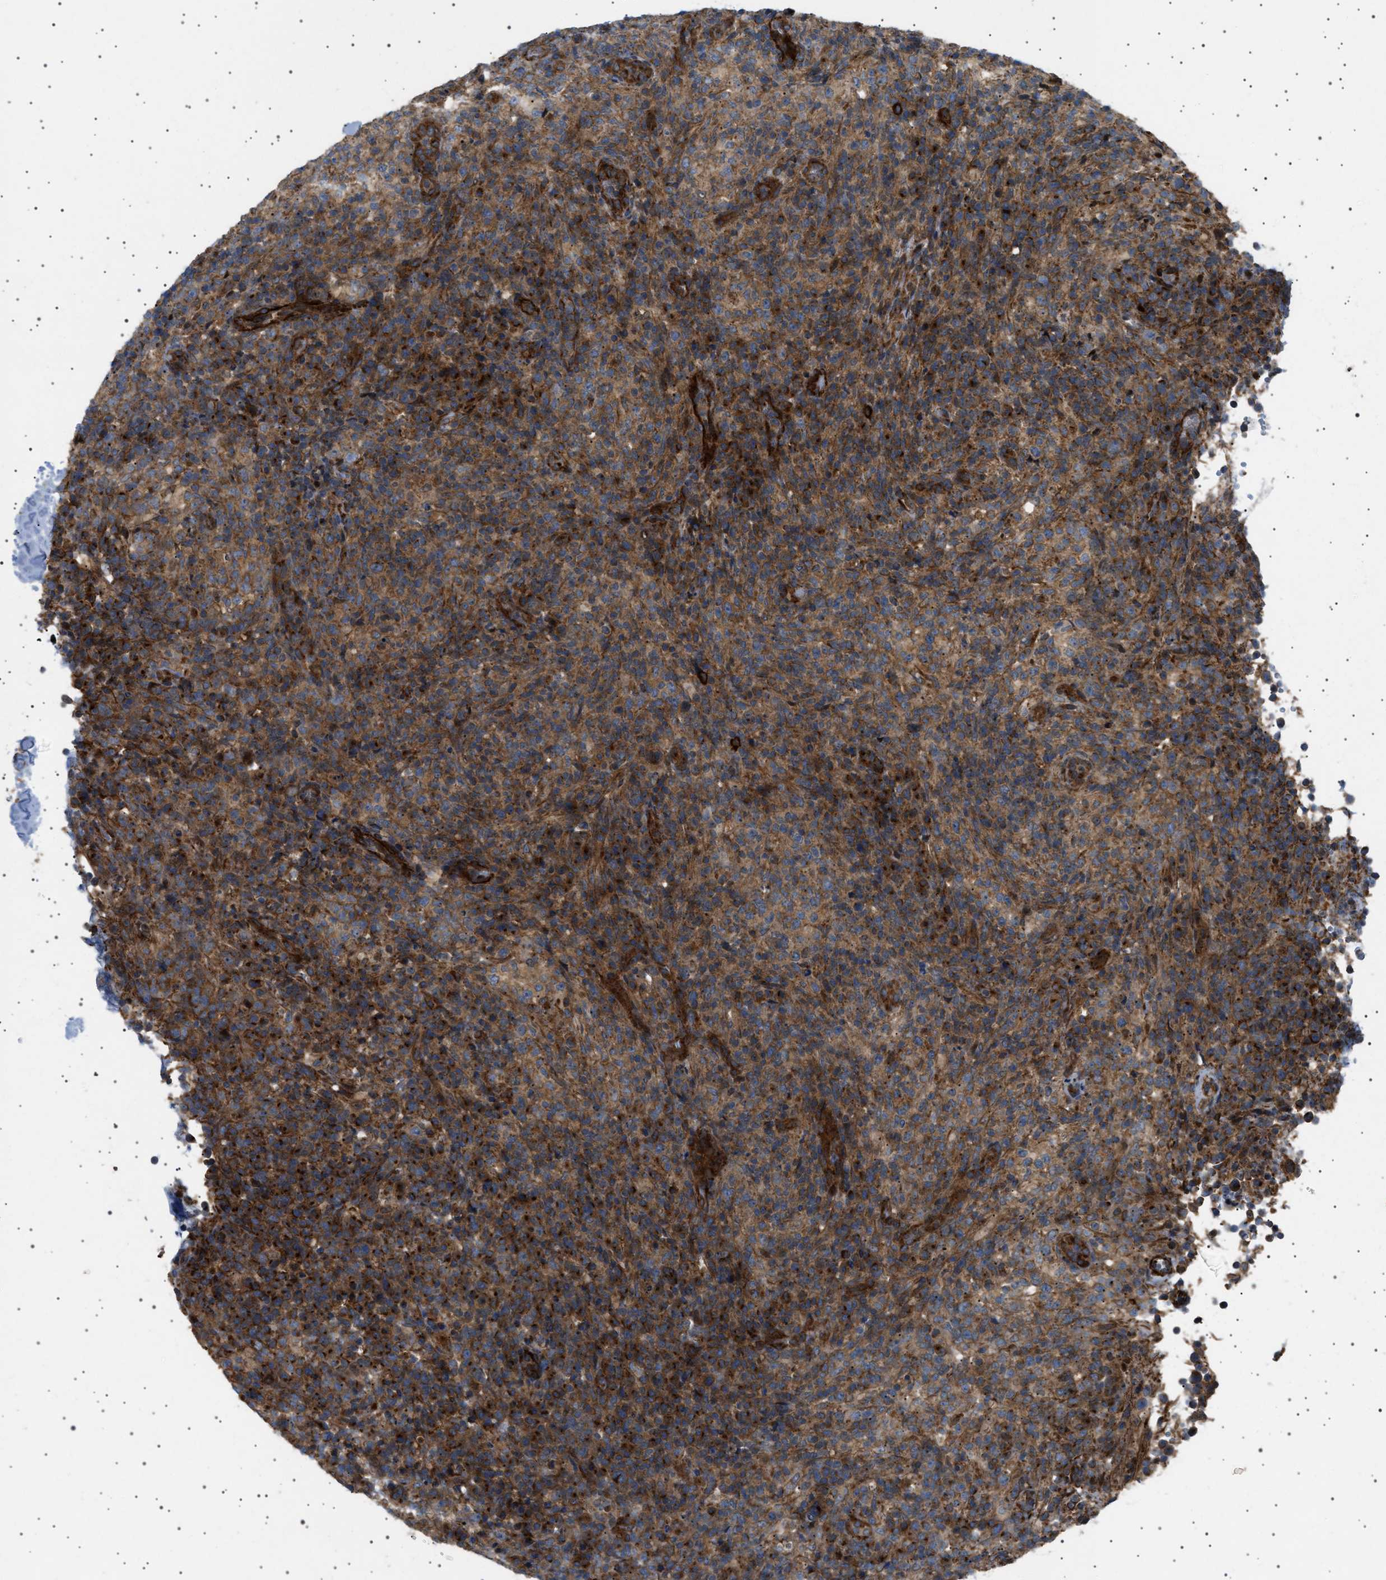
{"staining": {"intensity": "moderate", "quantity": ">75%", "location": "cytoplasmic/membranous"}, "tissue": "lymphoma", "cell_type": "Tumor cells", "image_type": "cancer", "snomed": [{"axis": "morphology", "description": "Malignant lymphoma, non-Hodgkin's type, High grade"}, {"axis": "topography", "description": "Lymph node"}], "caption": "Immunohistochemistry (IHC) histopathology image of human lymphoma stained for a protein (brown), which exhibits medium levels of moderate cytoplasmic/membranous staining in about >75% of tumor cells.", "gene": "CCDC186", "patient": {"sex": "female", "age": 76}}